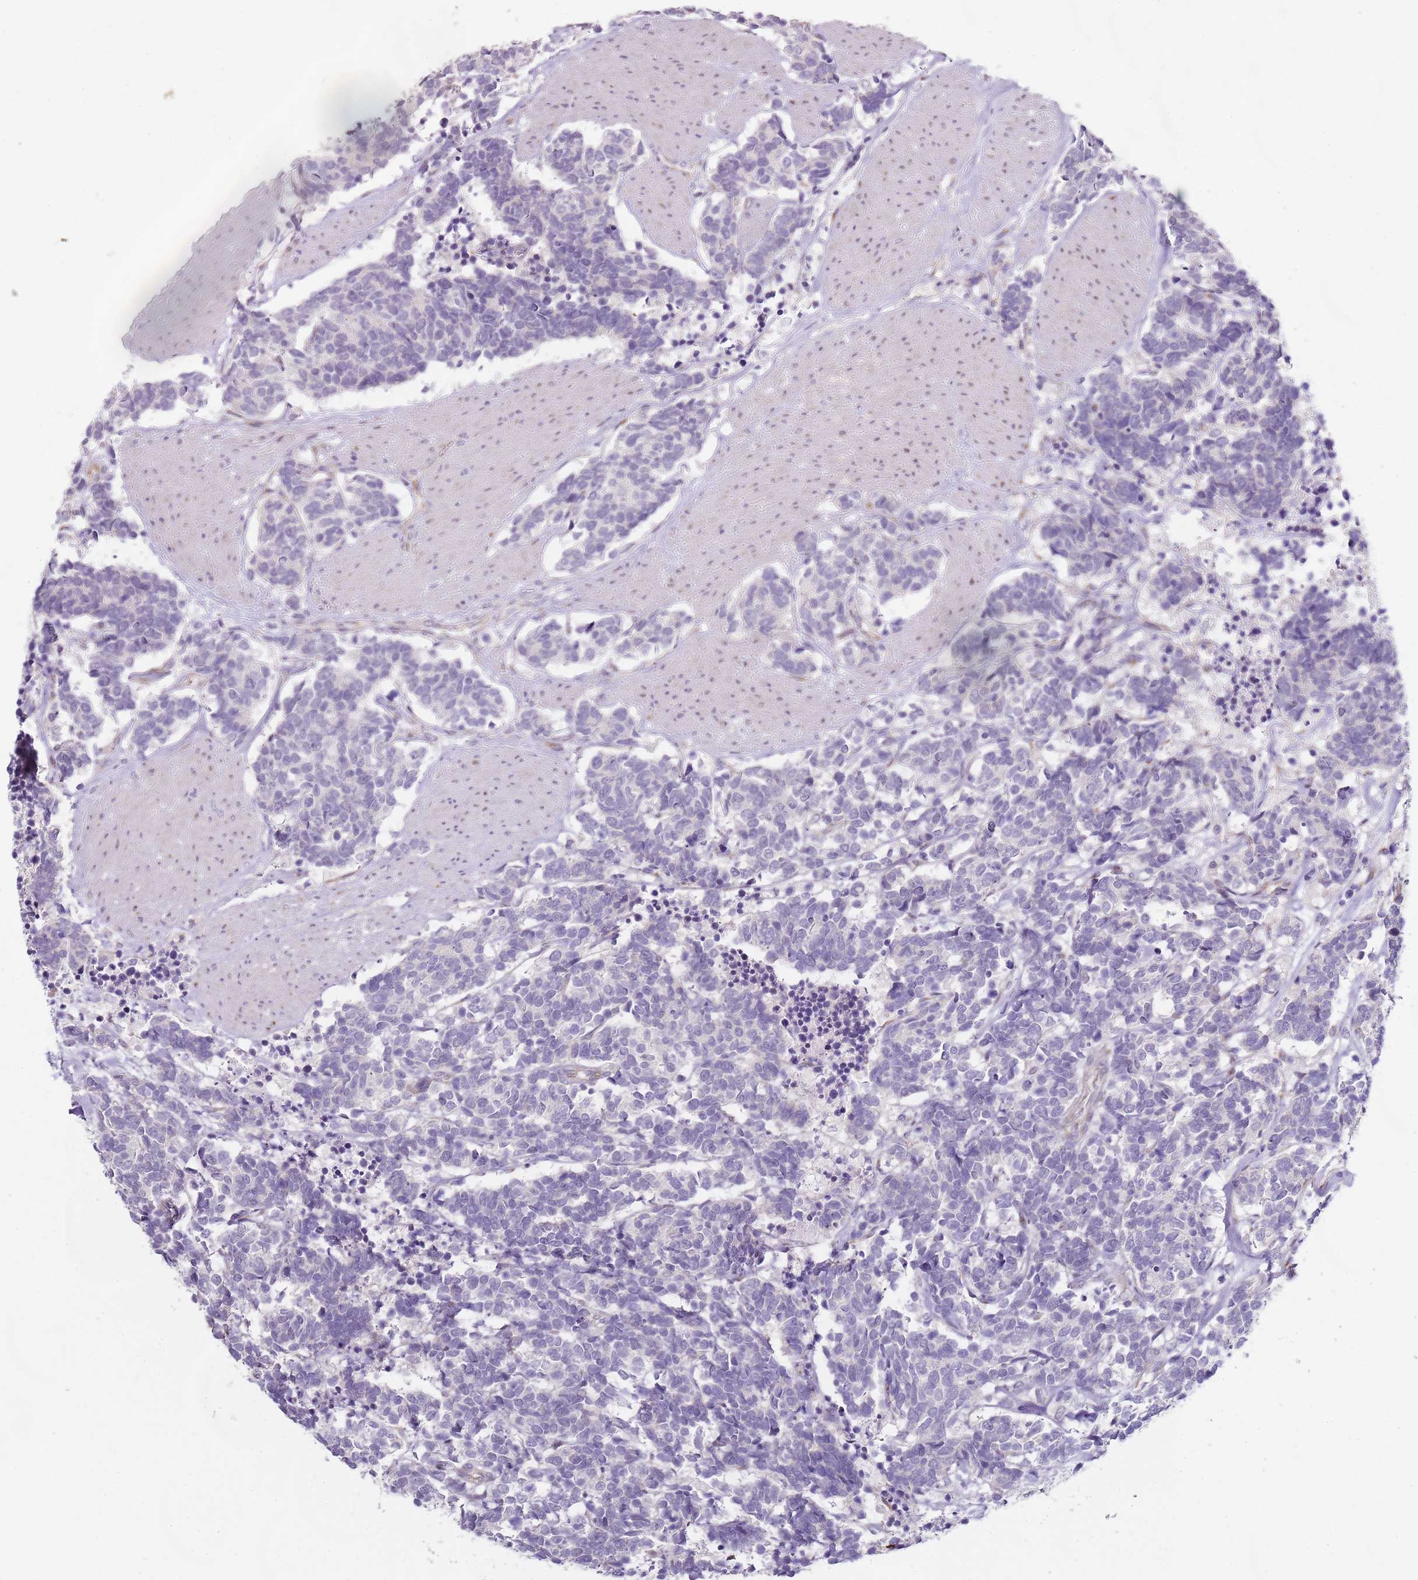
{"staining": {"intensity": "negative", "quantity": "none", "location": "none"}, "tissue": "carcinoid", "cell_type": "Tumor cells", "image_type": "cancer", "snomed": [{"axis": "morphology", "description": "Carcinoma, NOS"}, {"axis": "morphology", "description": "Carcinoid, malignant, NOS"}, {"axis": "topography", "description": "Urinary bladder"}], "caption": "The micrograph demonstrates no staining of tumor cells in carcinoid.", "gene": "TBC1D9", "patient": {"sex": "male", "age": 57}}